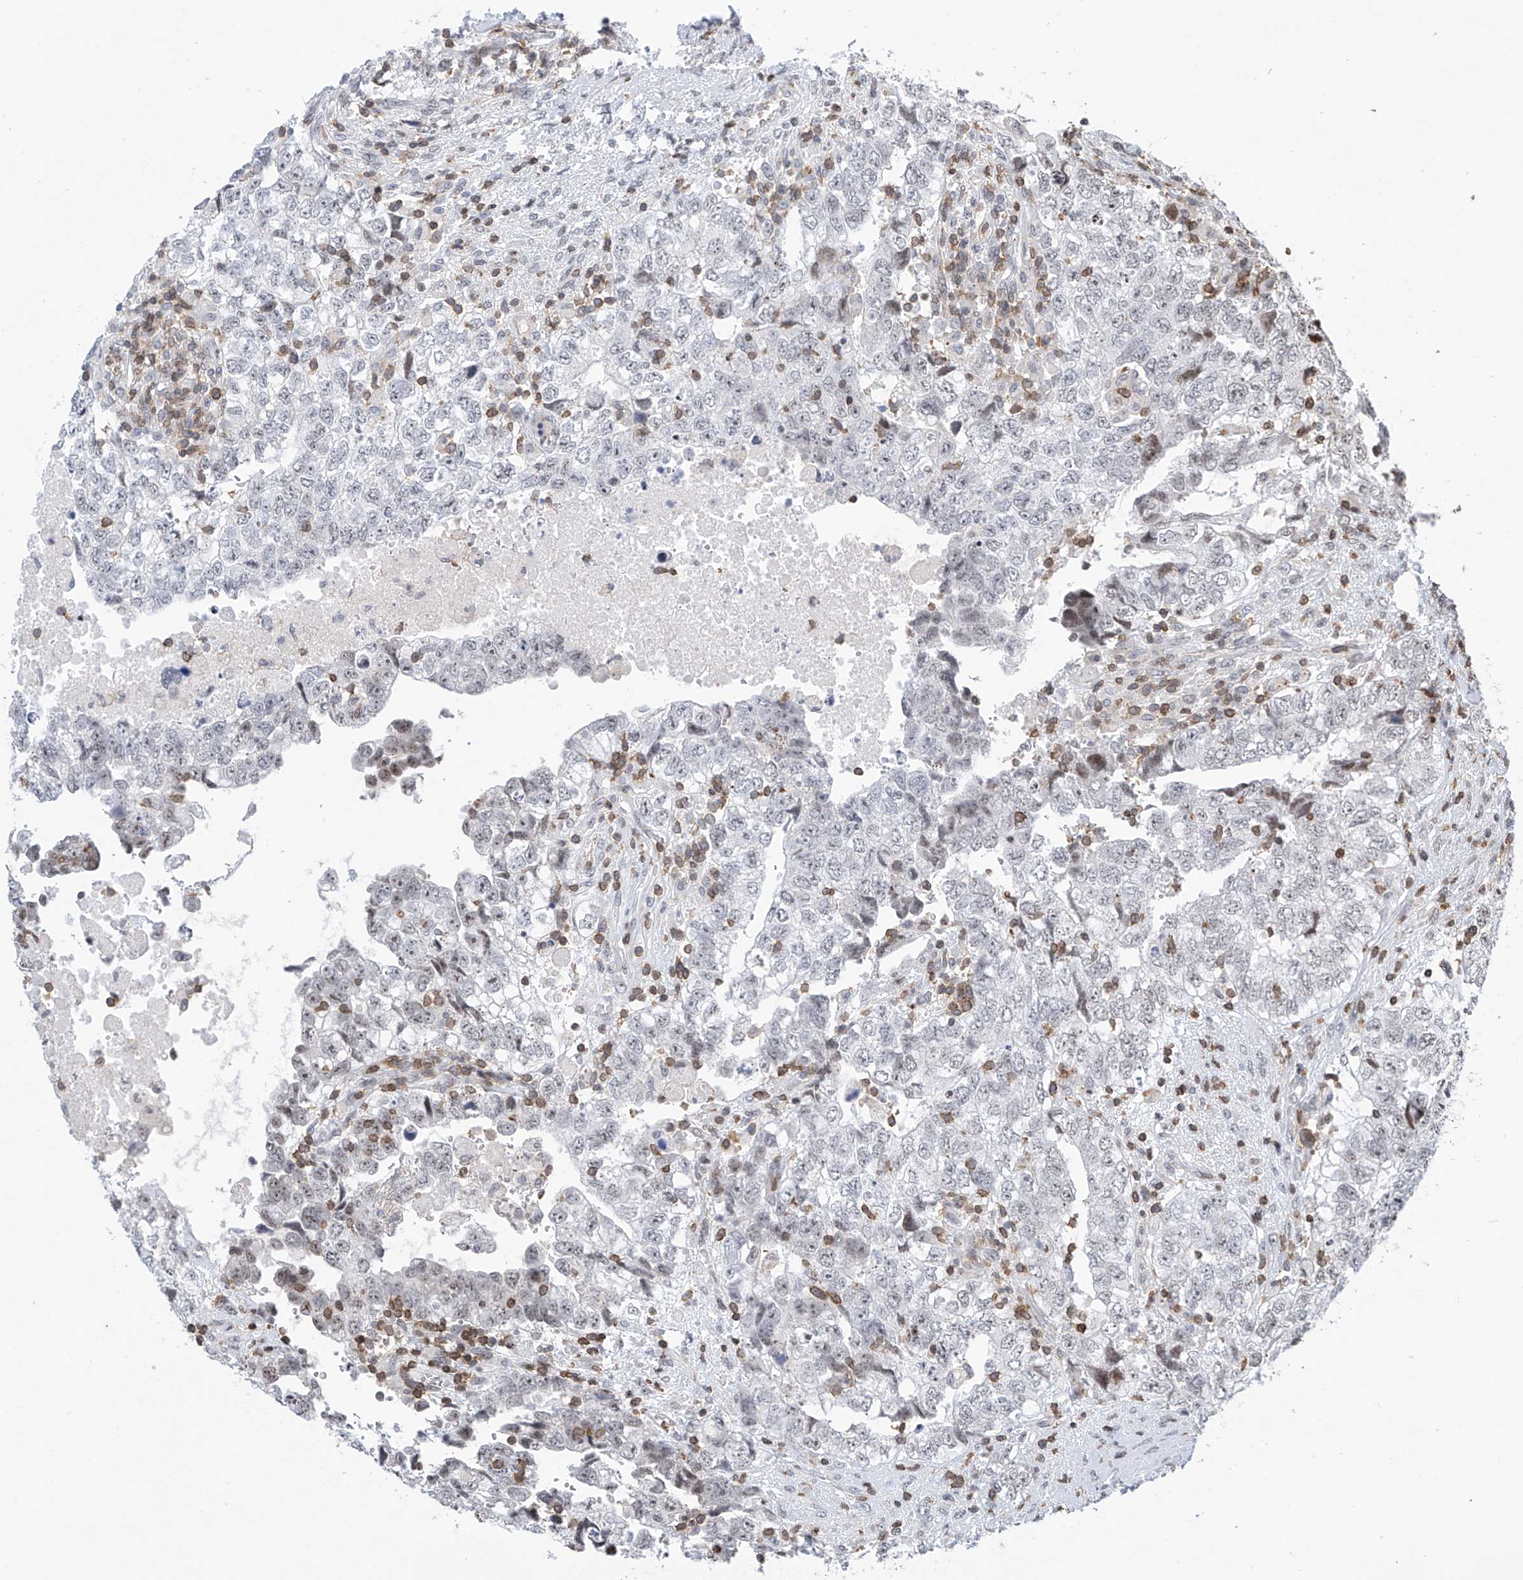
{"staining": {"intensity": "weak", "quantity": "<25%", "location": "nuclear"}, "tissue": "testis cancer", "cell_type": "Tumor cells", "image_type": "cancer", "snomed": [{"axis": "morphology", "description": "Carcinoma, Embryonal, NOS"}, {"axis": "topography", "description": "Testis"}], "caption": "Embryonal carcinoma (testis) was stained to show a protein in brown. There is no significant staining in tumor cells.", "gene": "MSL3", "patient": {"sex": "male", "age": 37}}